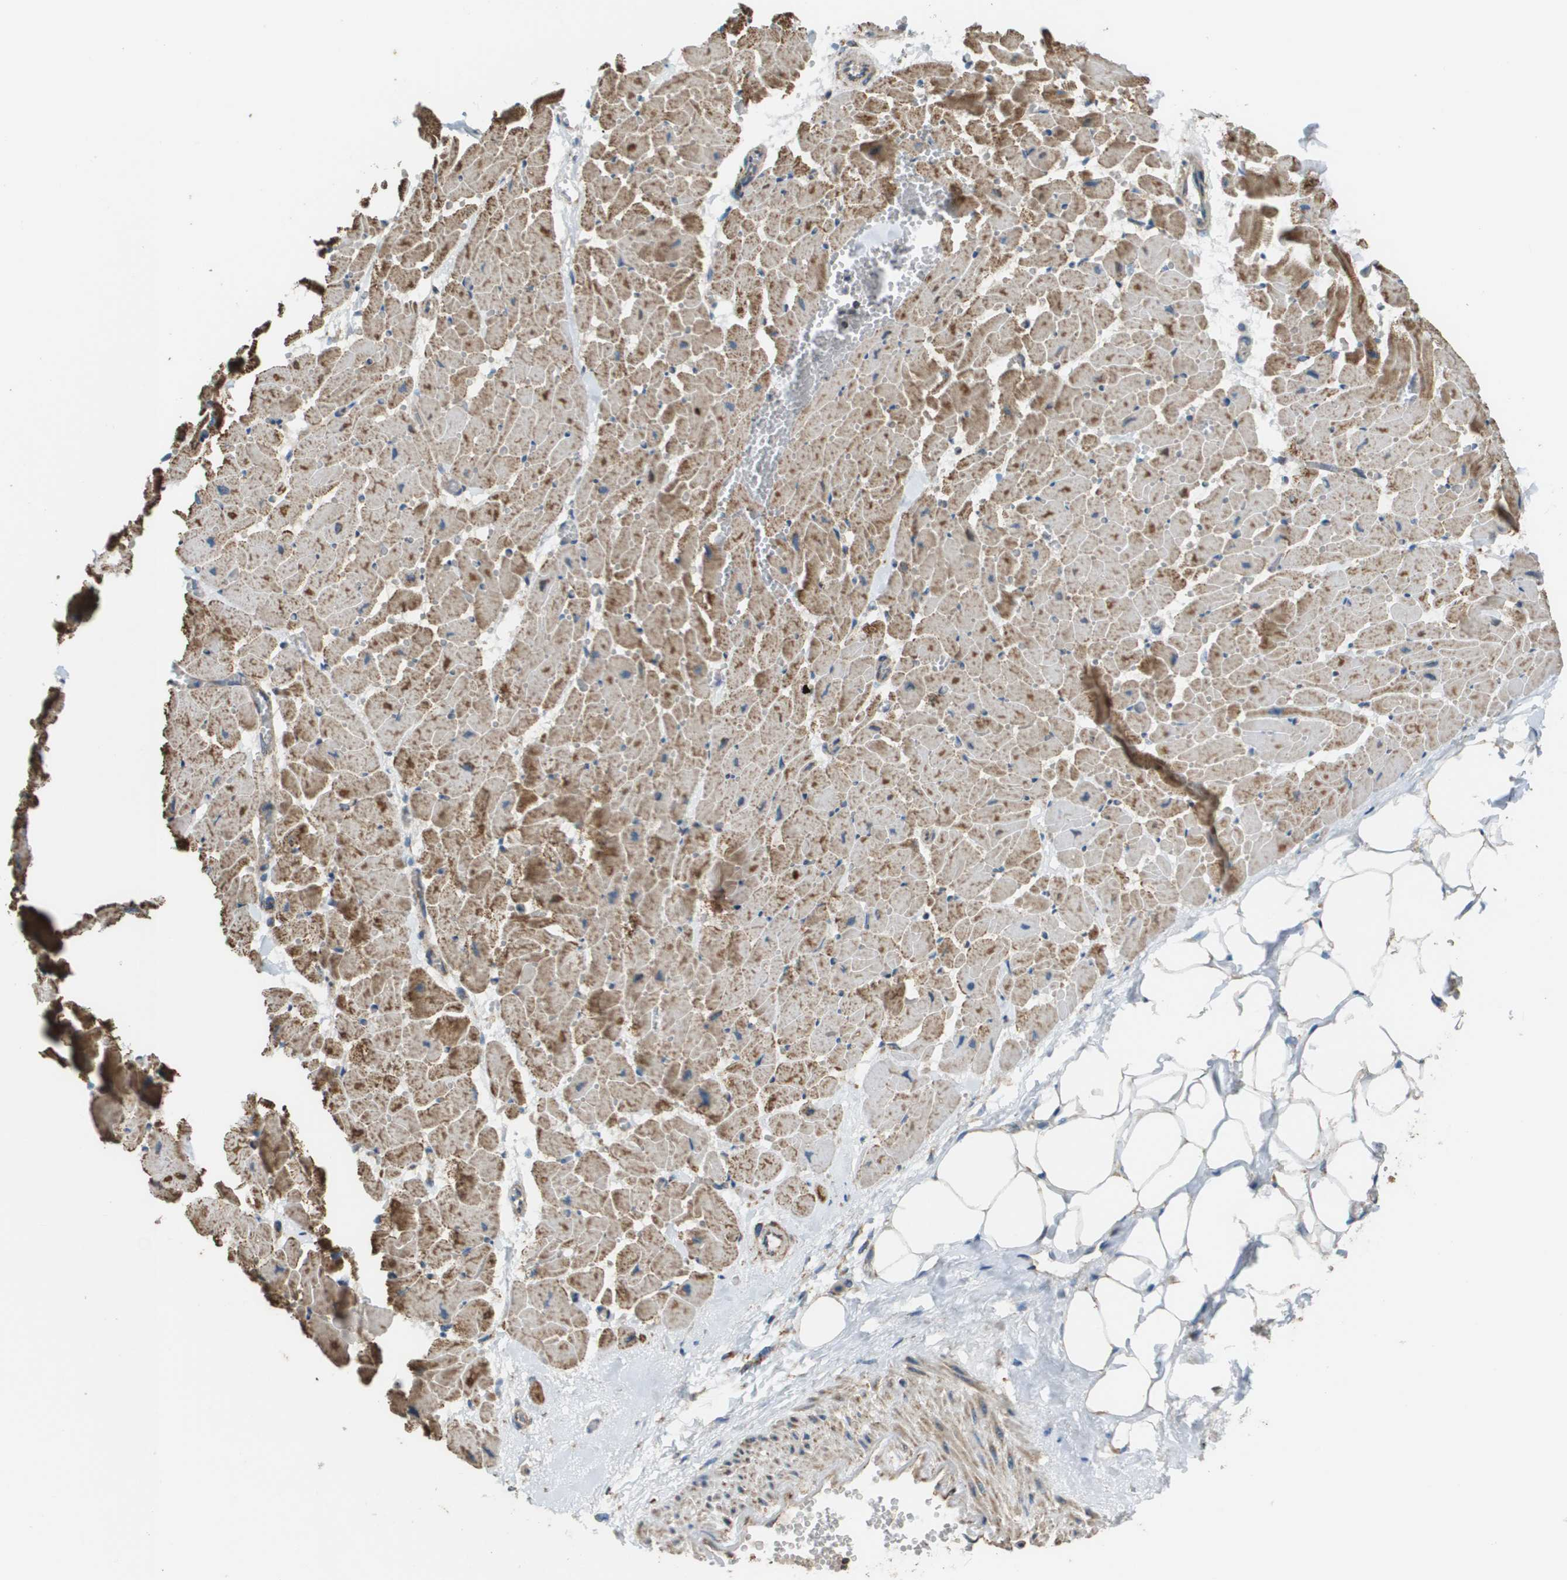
{"staining": {"intensity": "moderate", "quantity": ">75%", "location": "cytoplasmic/membranous"}, "tissue": "heart muscle", "cell_type": "Cardiomyocytes", "image_type": "normal", "snomed": [{"axis": "morphology", "description": "Normal tissue, NOS"}, {"axis": "topography", "description": "Heart"}], "caption": "Immunohistochemistry staining of normal heart muscle, which demonstrates medium levels of moderate cytoplasmic/membranous expression in approximately >75% of cardiomyocytes indicating moderate cytoplasmic/membranous protein expression. The staining was performed using DAB (3,3'-diaminobenzidine) (brown) for protein detection and nuclei were counterstained in hematoxylin (blue).", "gene": "NRK", "patient": {"sex": "female", "age": 19}}